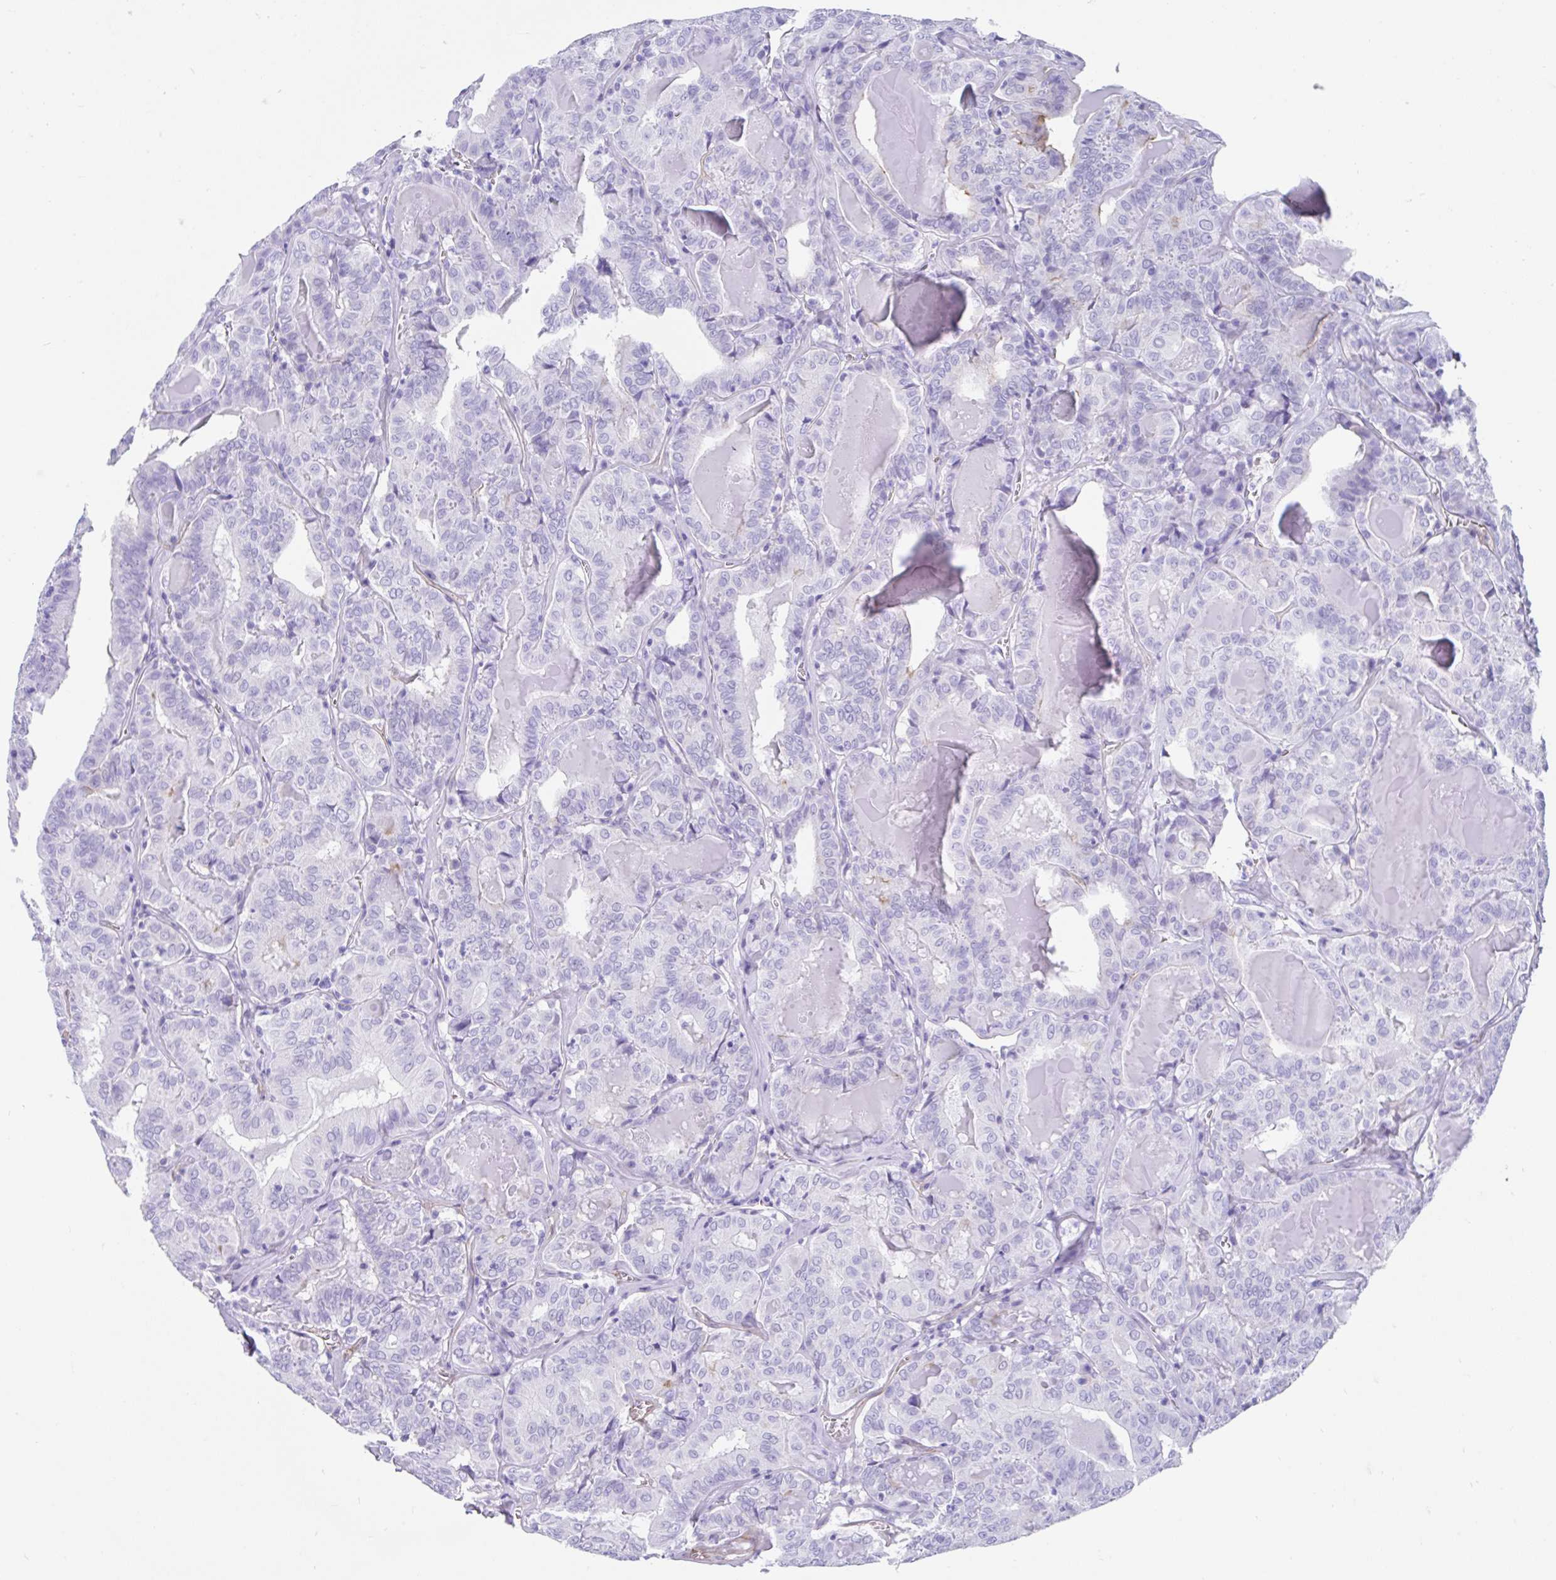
{"staining": {"intensity": "negative", "quantity": "none", "location": "none"}, "tissue": "thyroid cancer", "cell_type": "Tumor cells", "image_type": "cancer", "snomed": [{"axis": "morphology", "description": "Papillary adenocarcinoma, NOS"}, {"axis": "topography", "description": "Thyroid gland"}], "caption": "Thyroid cancer (papillary adenocarcinoma) was stained to show a protein in brown. There is no significant staining in tumor cells. The staining is performed using DAB (3,3'-diaminobenzidine) brown chromogen with nuclei counter-stained in using hematoxylin.", "gene": "FAM107A", "patient": {"sex": "female", "age": 72}}